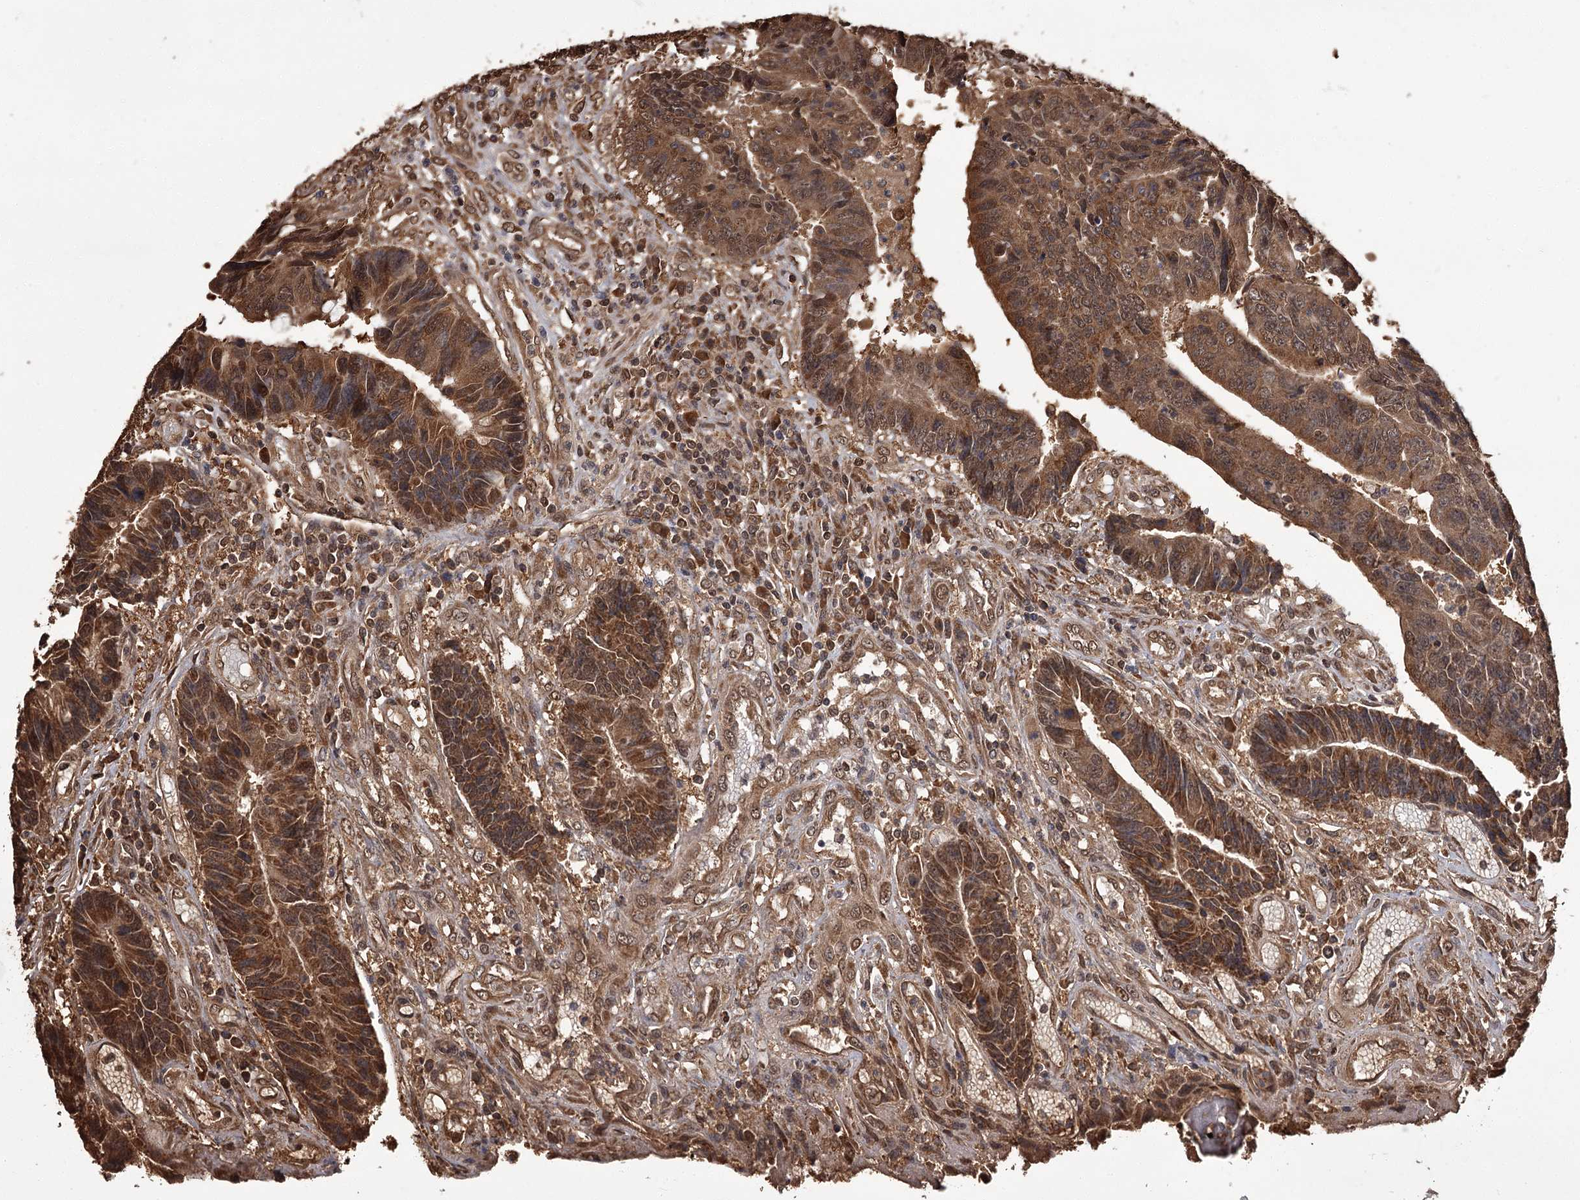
{"staining": {"intensity": "strong", "quantity": ">75%", "location": "cytoplasmic/membranous,nuclear"}, "tissue": "colorectal cancer", "cell_type": "Tumor cells", "image_type": "cancer", "snomed": [{"axis": "morphology", "description": "Adenocarcinoma, NOS"}, {"axis": "topography", "description": "Rectum"}], "caption": "Adenocarcinoma (colorectal) stained for a protein reveals strong cytoplasmic/membranous and nuclear positivity in tumor cells. The staining was performed using DAB (3,3'-diaminobenzidine), with brown indicating positive protein expression. Nuclei are stained blue with hematoxylin.", "gene": "NPRL2", "patient": {"sex": "male", "age": 84}}